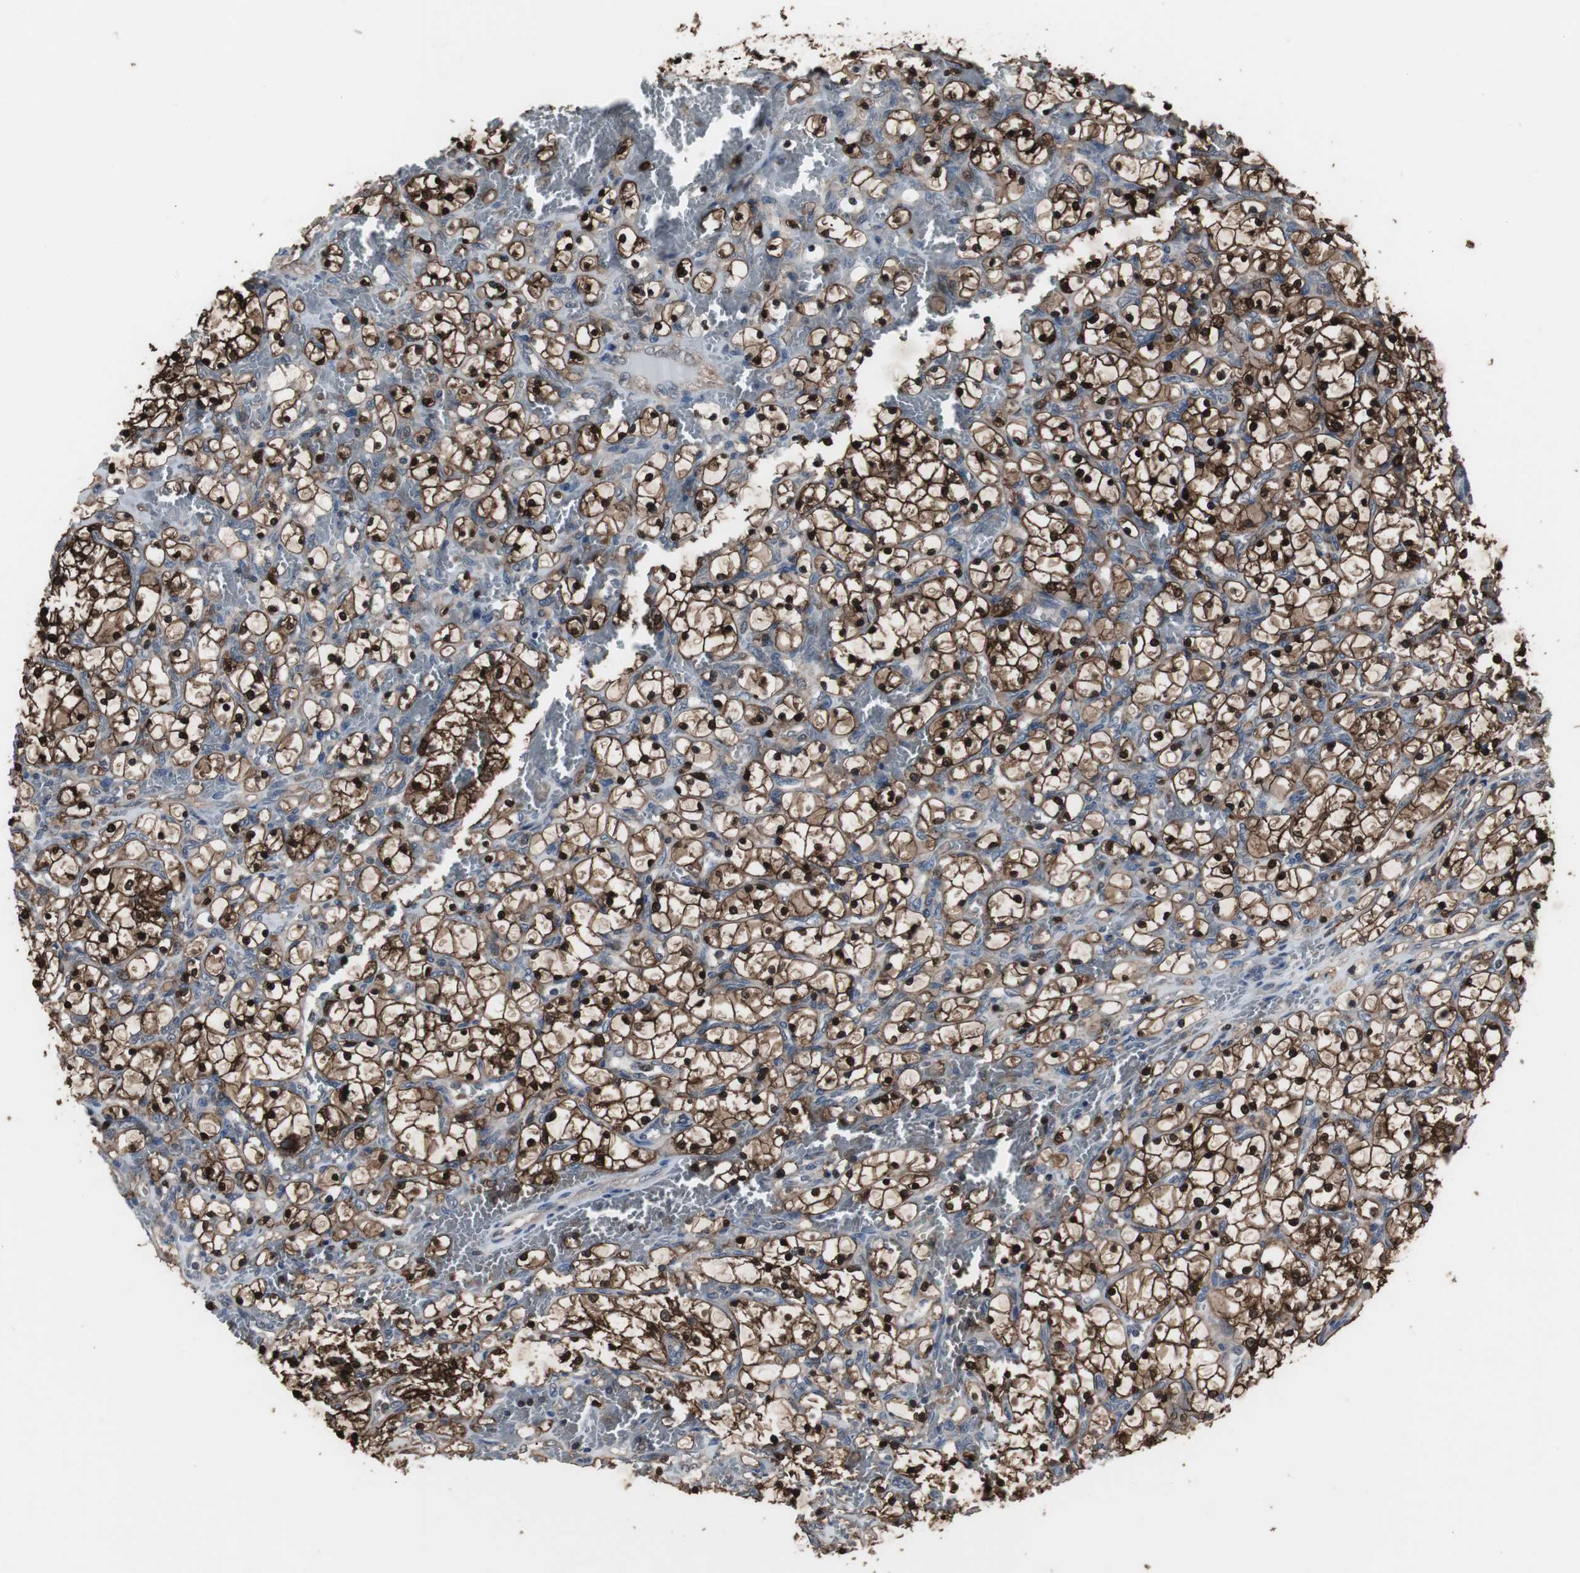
{"staining": {"intensity": "strong", "quantity": ">75%", "location": "cytoplasmic/membranous,nuclear"}, "tissue": "renal cancer", "cell_type": "Tumor cells", "image_type": "cancer", "snomed": [{"axis": "morphology", "description": "Adenocarcinoma, NOS"}, {"axis": "topography", "description": "Kidney"}], "caption": "Human adenocarcinoma (renal) stained for a protein (brown) reveals strong cytoplasmic/membranous and nuclear positive positivity in approximately >75% of tumor cells.", "gene": "ZSCAN22", "patient": {"sex": "female", "age": 69}}